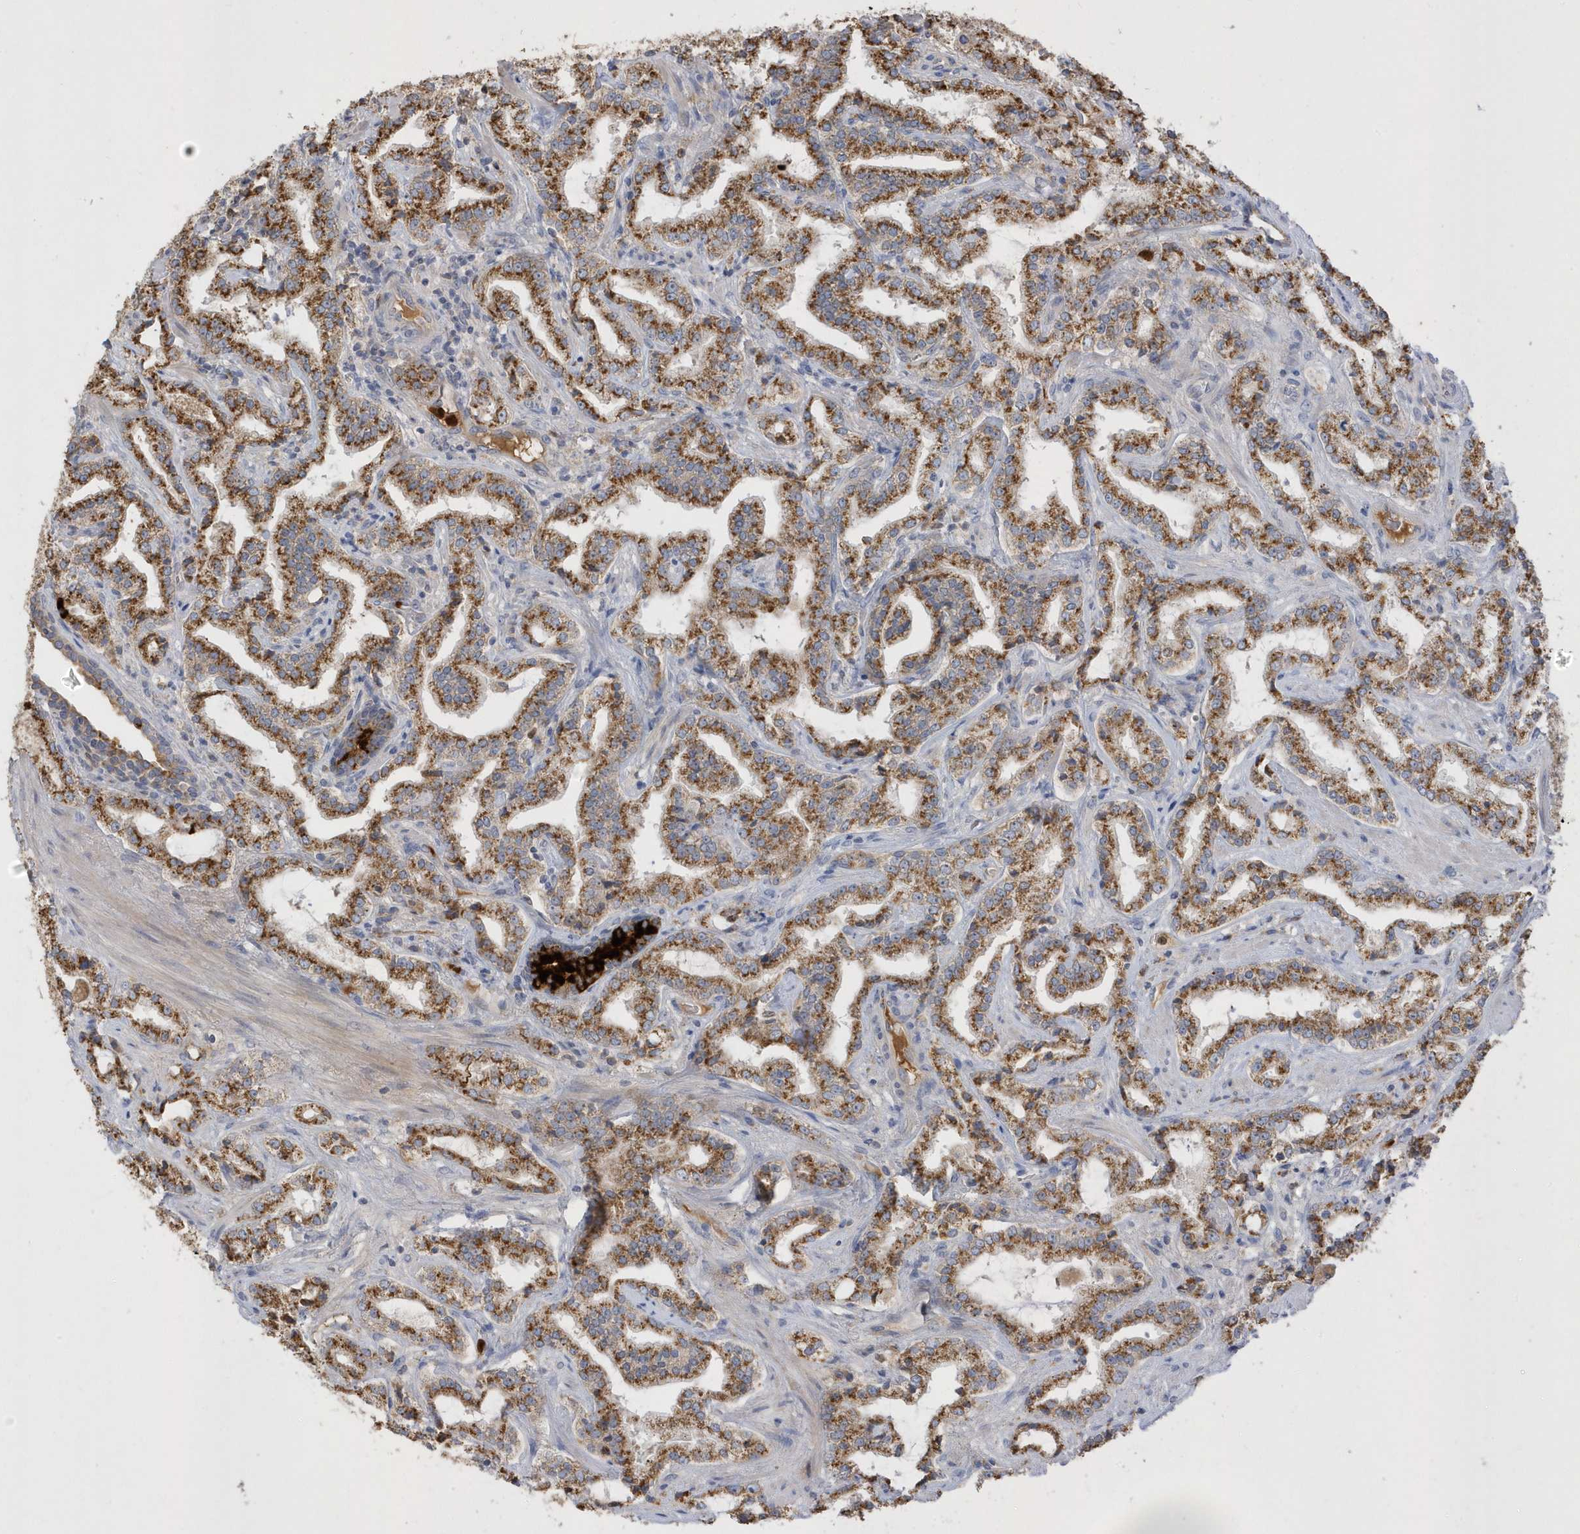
{"staining": {"intensity": "moderate", "quantity": ">75%", "location": "cytoplasmic/membranous"}, "tissue": "prostate cancer", "cell_type": "Tumor cells", "image_type": "cancer", "snomed": [{"axis": "morphology", "description": "Adenocarcinoma, High grade"}, {"axis": "topography", "description": "Prostate"}], "caption": "The photomicrograph demonstrates immunohistochemical staining of high-grade adenocarcinoma (prostate). There is moderate cytoplasmic/membranous positivity is seen in about >75% of tumor cells.", "gene": "DPP9", "patient": {"sex": "male", "age": 64}}